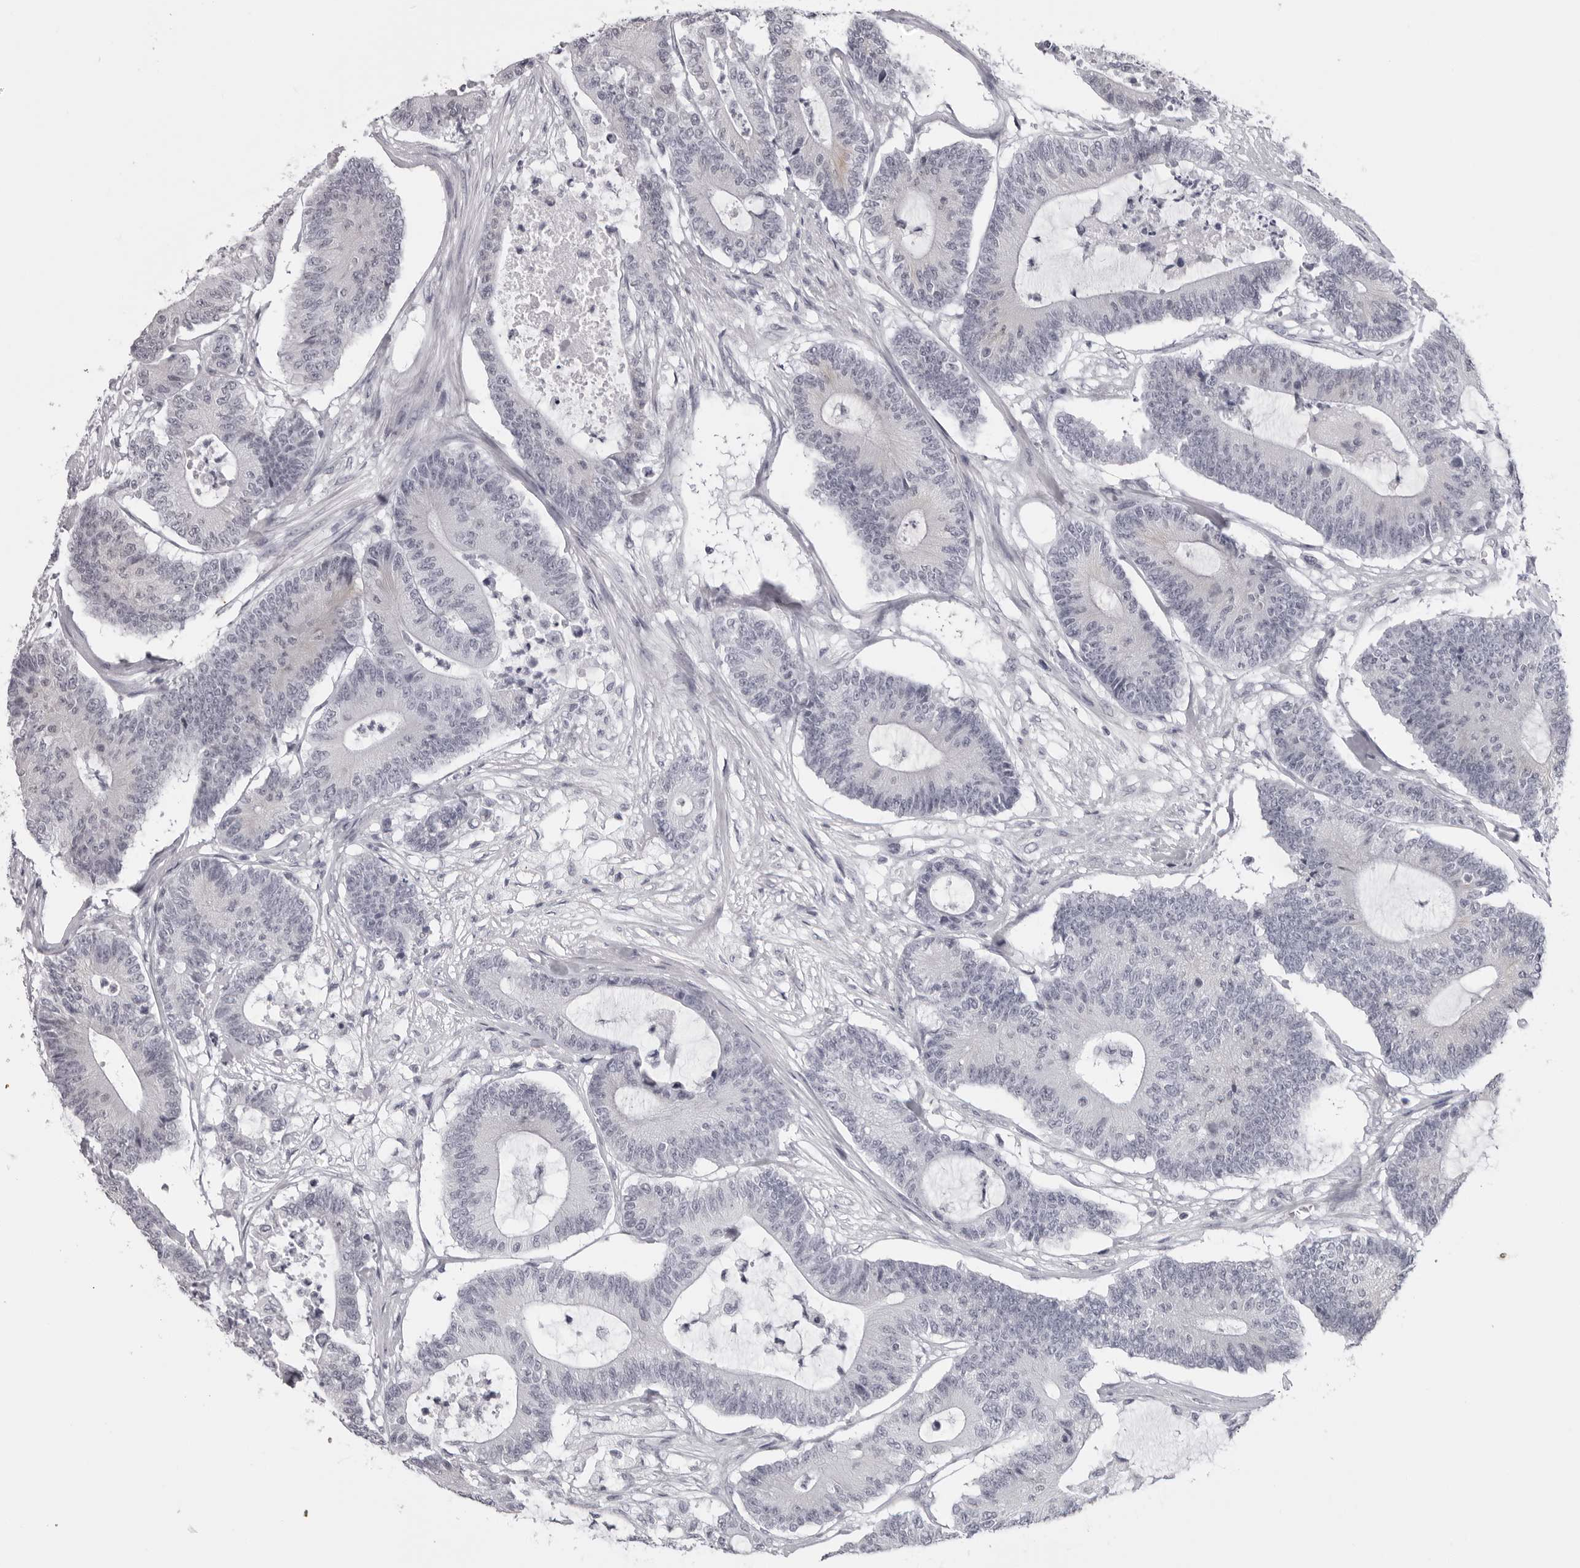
{"staining": {"intensity": "negative", "quantity": "none", "location": "none"}, "tissue": "colorectal cancer", "cell_type": "Tumor cells", "image_type": "cancer", "snomed": [{"axis": "morphology", "description": "Adenocarcinoma, NOS"}, {"axis": "topography", "description": "Colon"}], "caption": "Protein analysis of colorectal cancer (adenocarcinoma) demonstrates no significant positivity in tumor cells.", "gene": "DNALI1", "patient": {"sex": "female", "age": 84}}